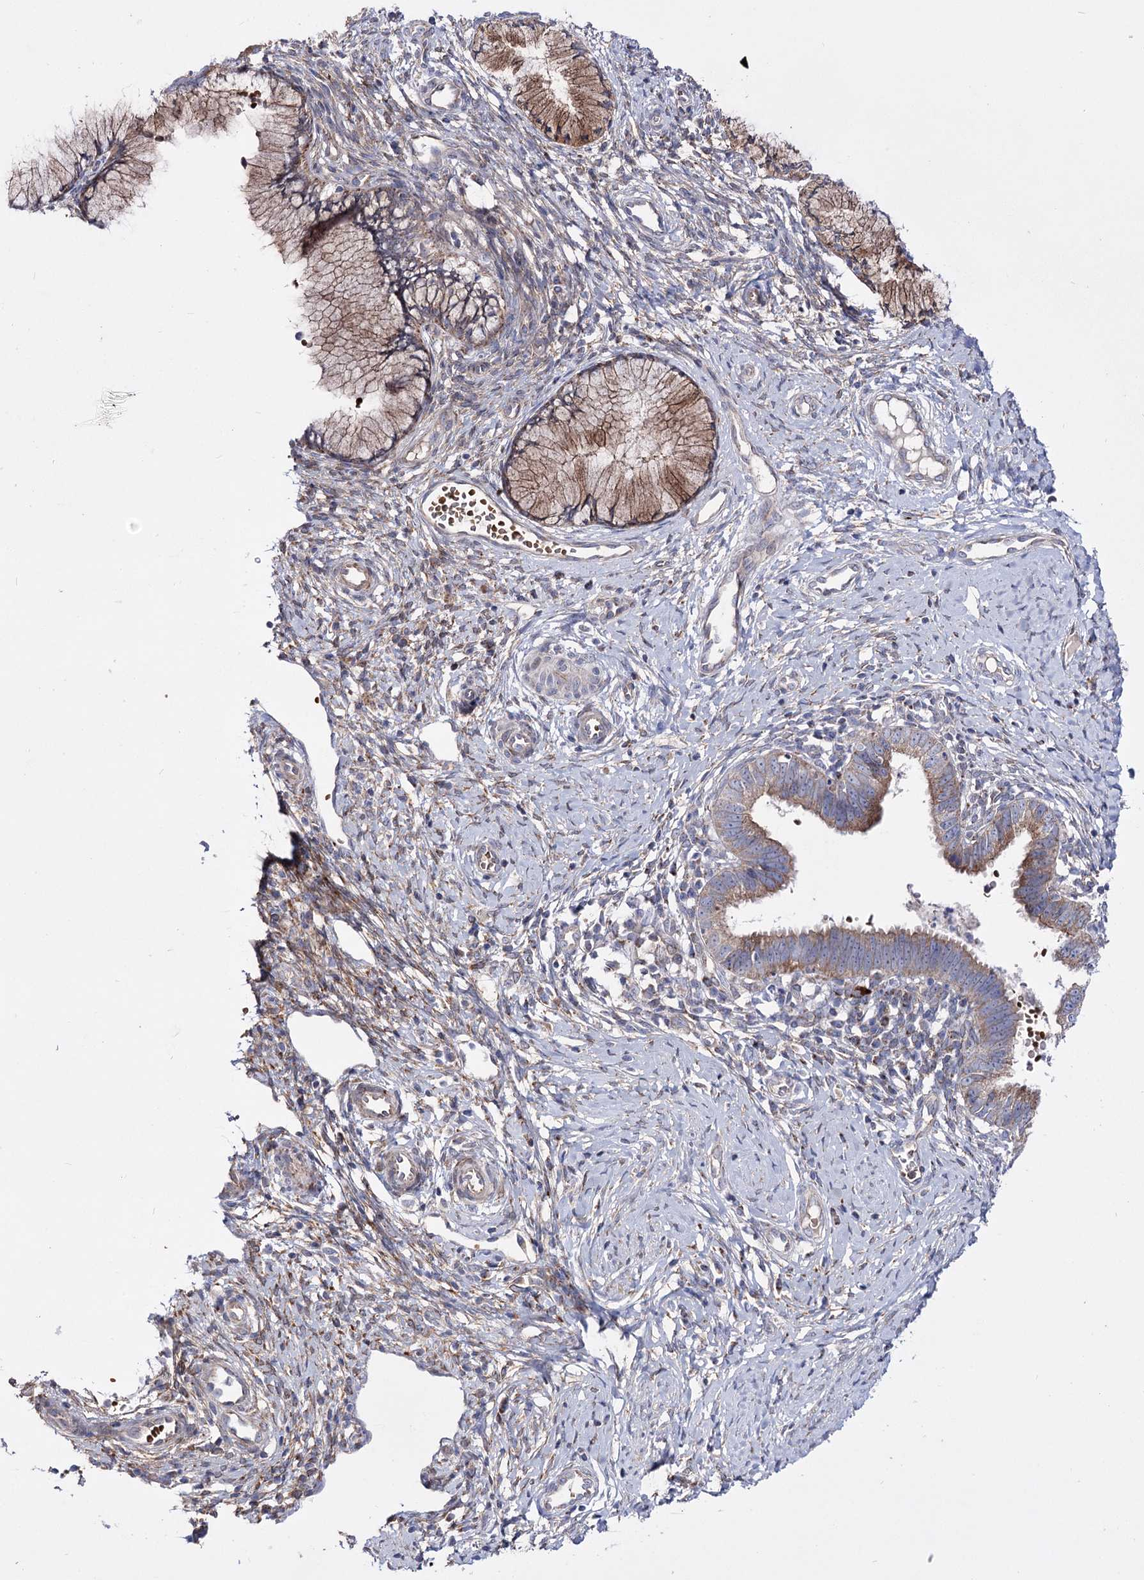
{"staining": {"intensity": "moderate", "quantity": "25%-75%", "location": "cytoplasmic/membranous"}, "tissue": "cervical cancer", "cell_type": "Tumor cells", "image_type": "cancer", "snomed": [{"axis": "morphology", "description": "Adenocarcinoma, NOS"}, {"axis": "topography", "description": "Cervix"}], "caption": "Cervical cancer (adenocarcinoma) tissue exhibits moderate cytoplasmic/membranous staining in approximately 25%-75% of tumor cells (DAB (3,3'-diaminobenzidine) IHC, brown staining for protein, blue staining for nuclei).", "gene": "OSBPL5", "patient": {"sex": "female", "age": 36}}